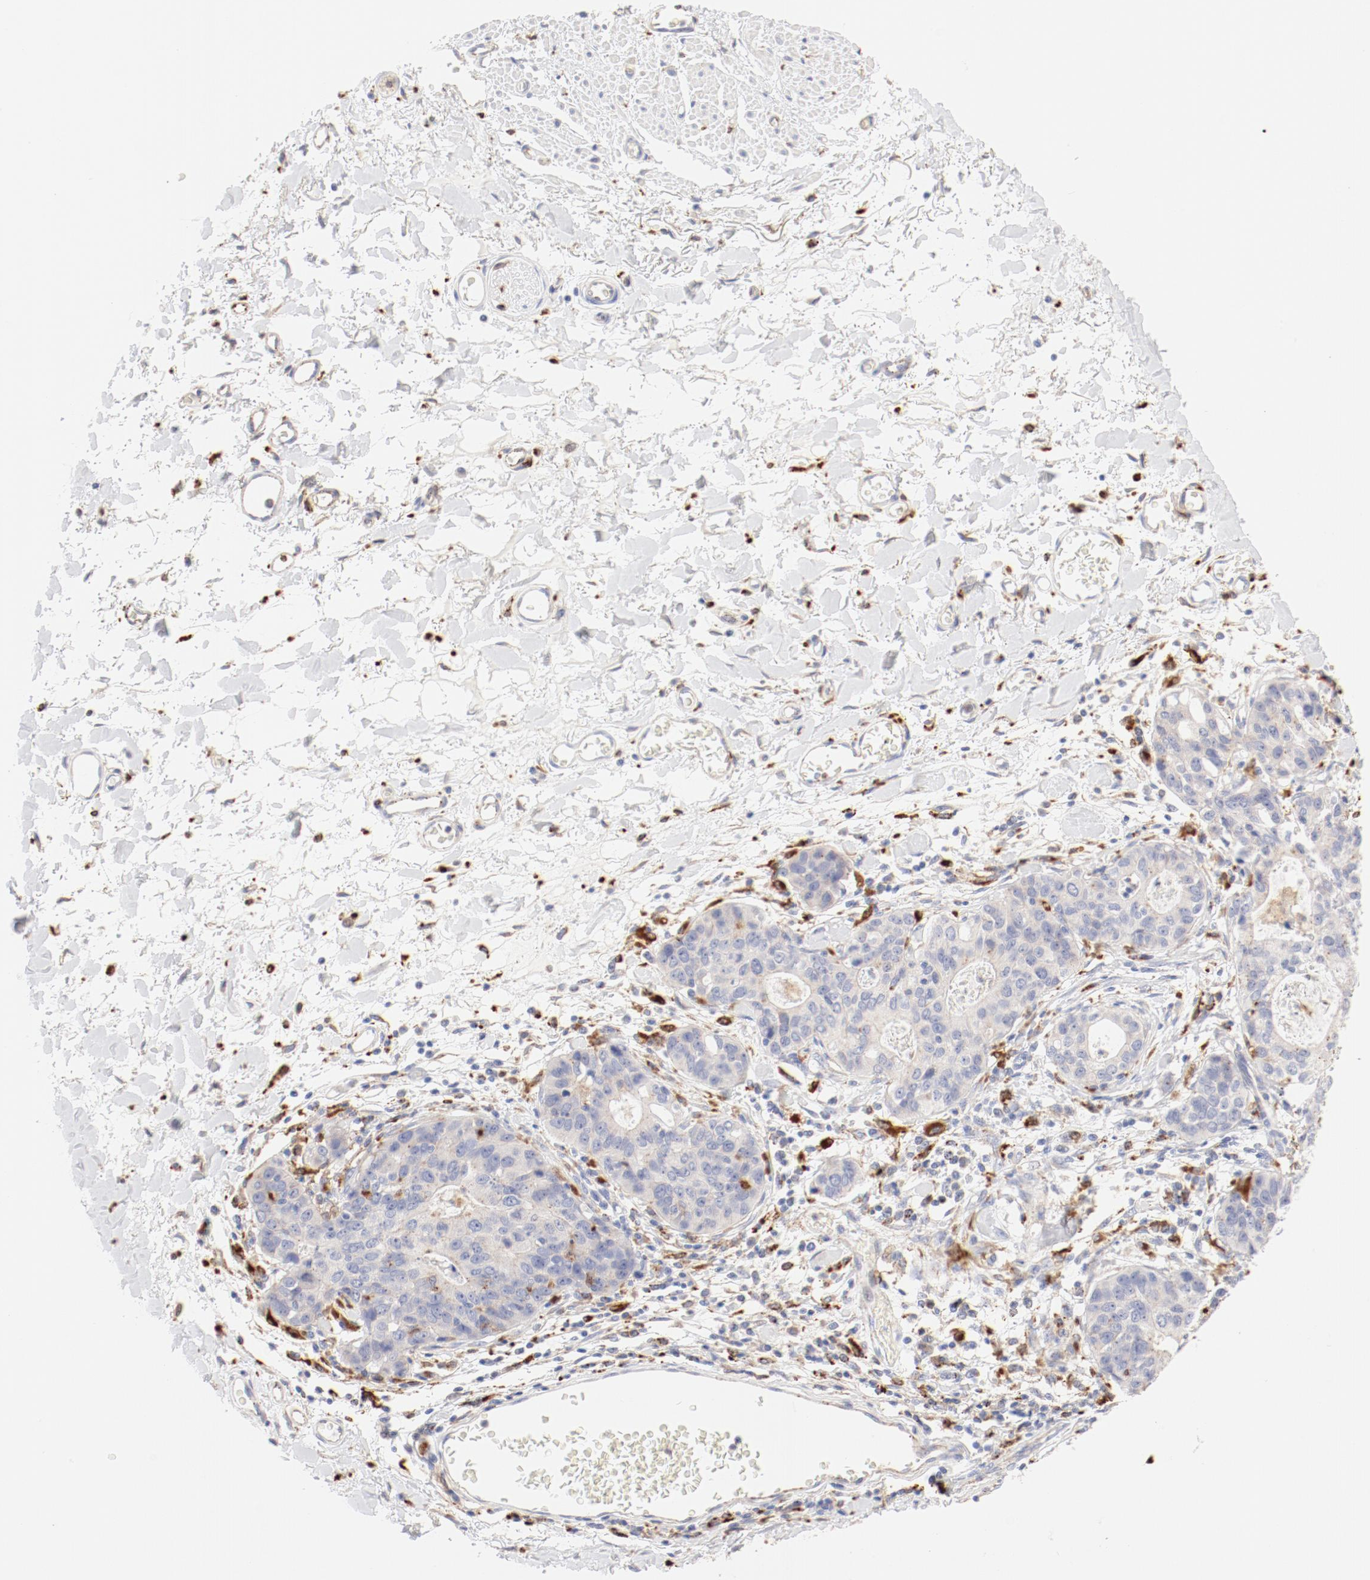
{"staining": {"intensity": "weak", "quantity": "25%-75%", "location": "cytoplasmic/membranous"}, "tissue": "stomach cancer", "cell_type": "Tumor cells", "image_type": "cancer", "snomed": [{"axis": "morphology", "description": "Adenocarcinoma, NOS"}, {"axis": "topography", "description": "Esophagus"}, {"axis": "topography", "description": "Stomach"}], "caption": "Protein staining exhibits weak cytoplasmic/membranous expression in approximately 25%-75% of tumor cells in stomach cancer (adenocarcinoma).", "gene": "CTSH", "patient": {"sex": "male", "age": 74}}